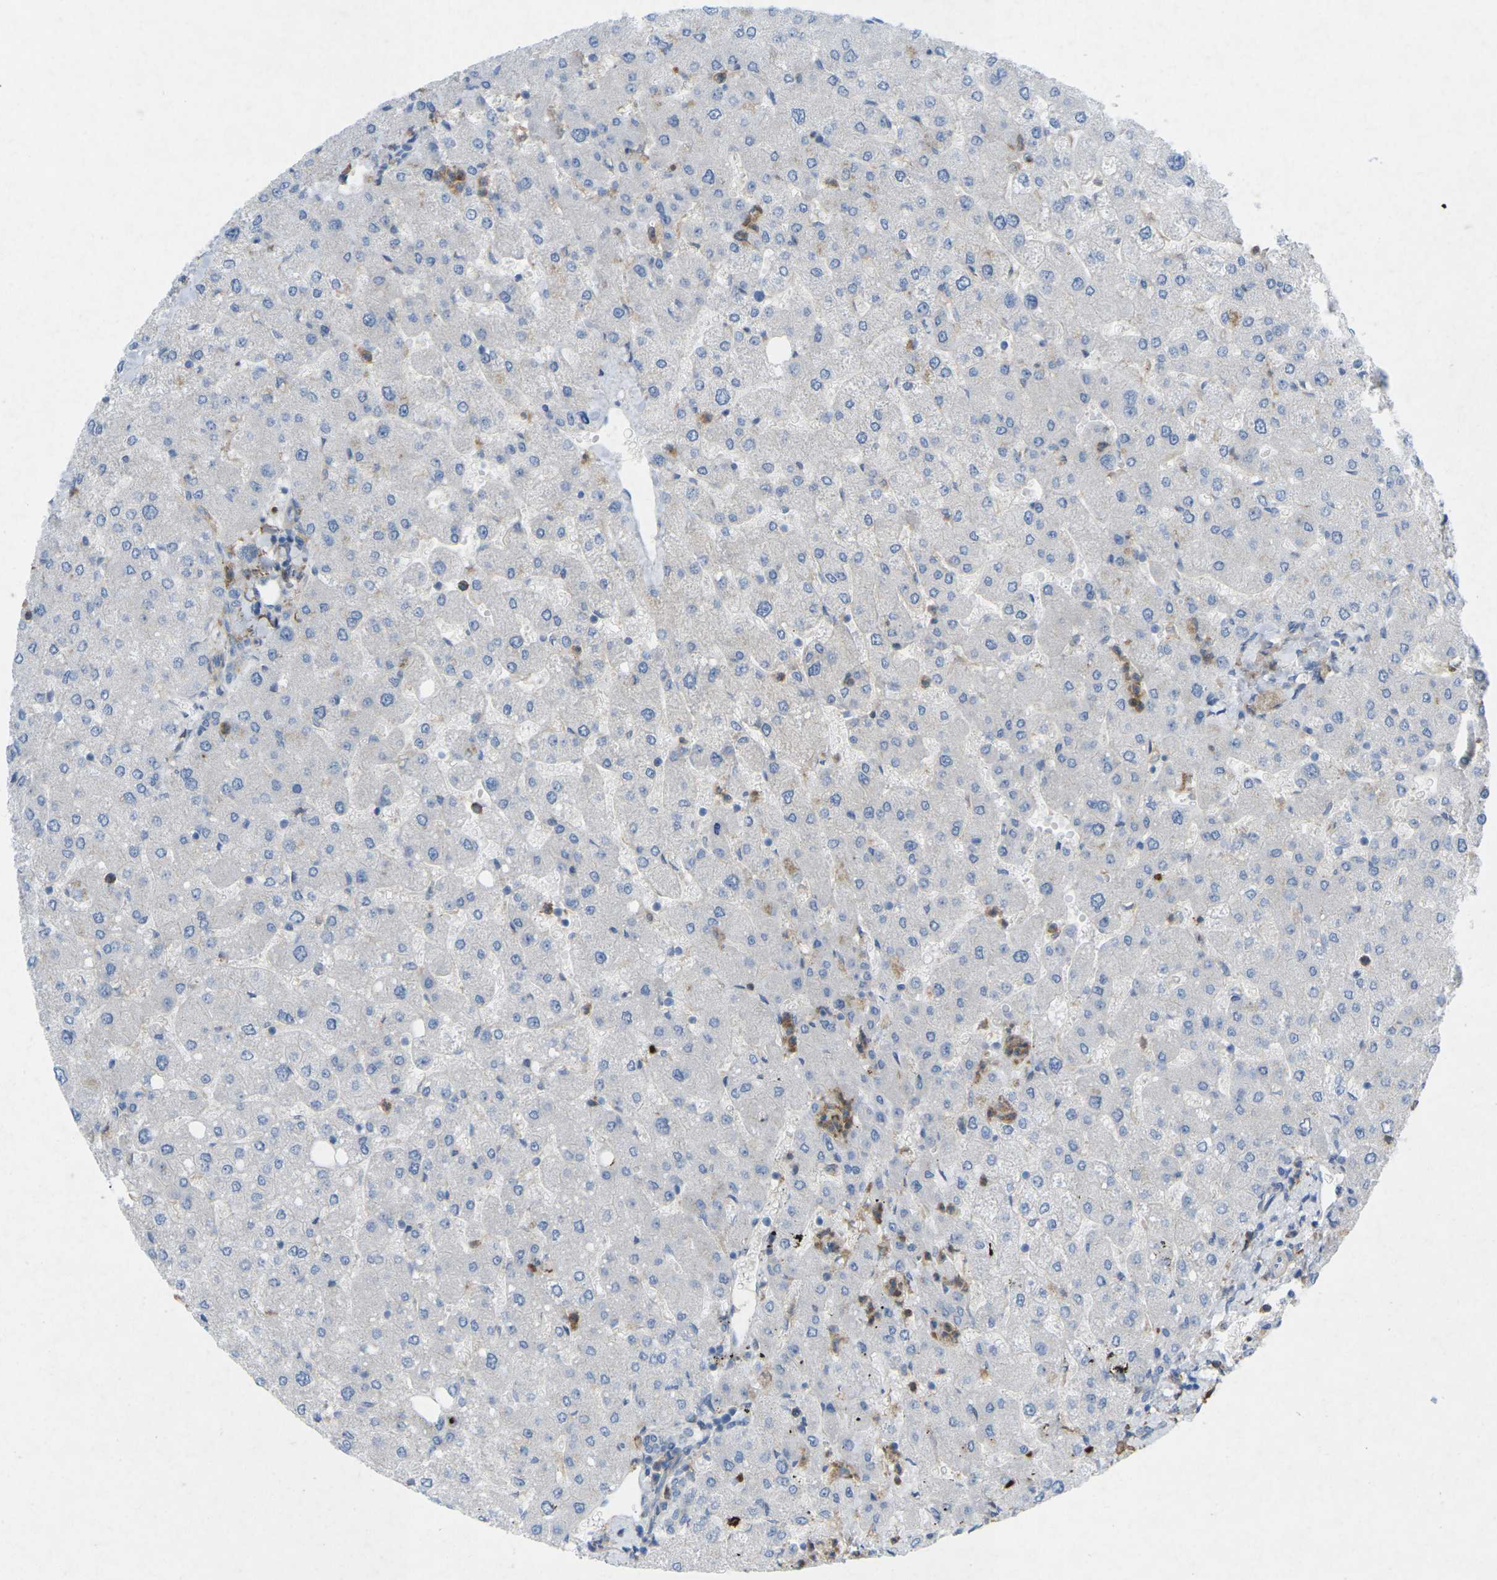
{"staining": {"intensity": "negative", "quantity": "none", "location": "none"}, "tissue": "liver", "cell_type": "Cholangiocytes", "image_type": "normal", "snomed": [{"axis": "morphology", "description": "Normal tissue, NOS"}, {"axis": "topography", "description": "Liver"}], "caption": "DAB (3,3'-diaminobenzidine) immunohistochemical staining of normal human liver reveals no significant staining in cholangiocytes. (Brightfield microscopy of DAB (3,3'-diaminobenzidine) IHC at high magnification).", "gene": "STK11", "patient": {"sex": "male", "age": 55}}